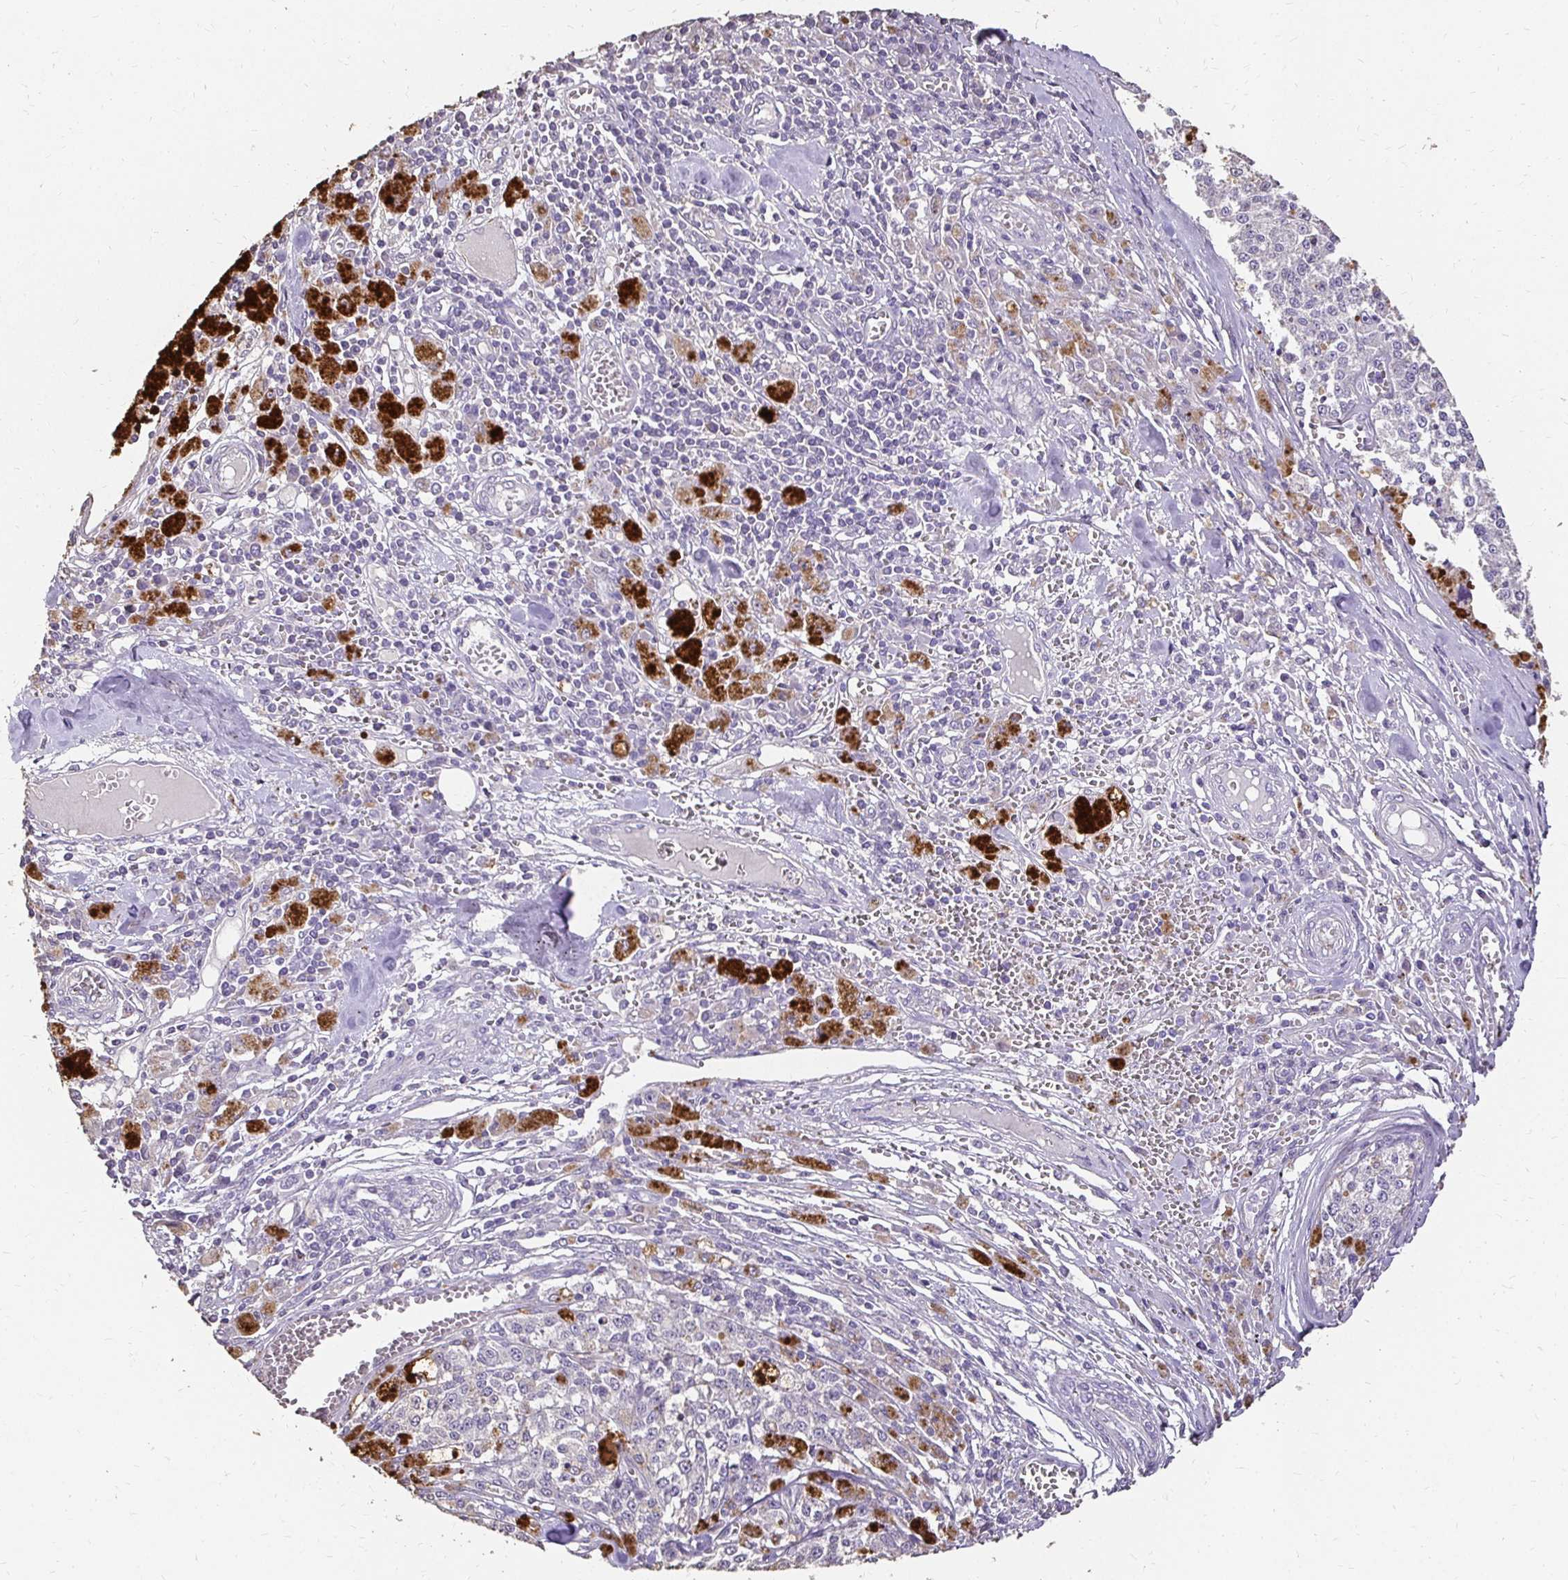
{"staining": {"intensity": "negative", "quantity": "none", "location": "none"}, "tissue": "melanoma", "cell_type": "Tumor cells", "image_type": "cancer", "snomed": [{"axis": "morphology", "description": "Malignant melanoma, Metastatic site"}, {"axis": "topography", "description": "Lymph node"}], "caption": "Tumor cells show no significant protein expression in malignant melanoma (metastatic site).", "gene": "UGT1A6", "patient": {"sex": "female", "age": 64}}